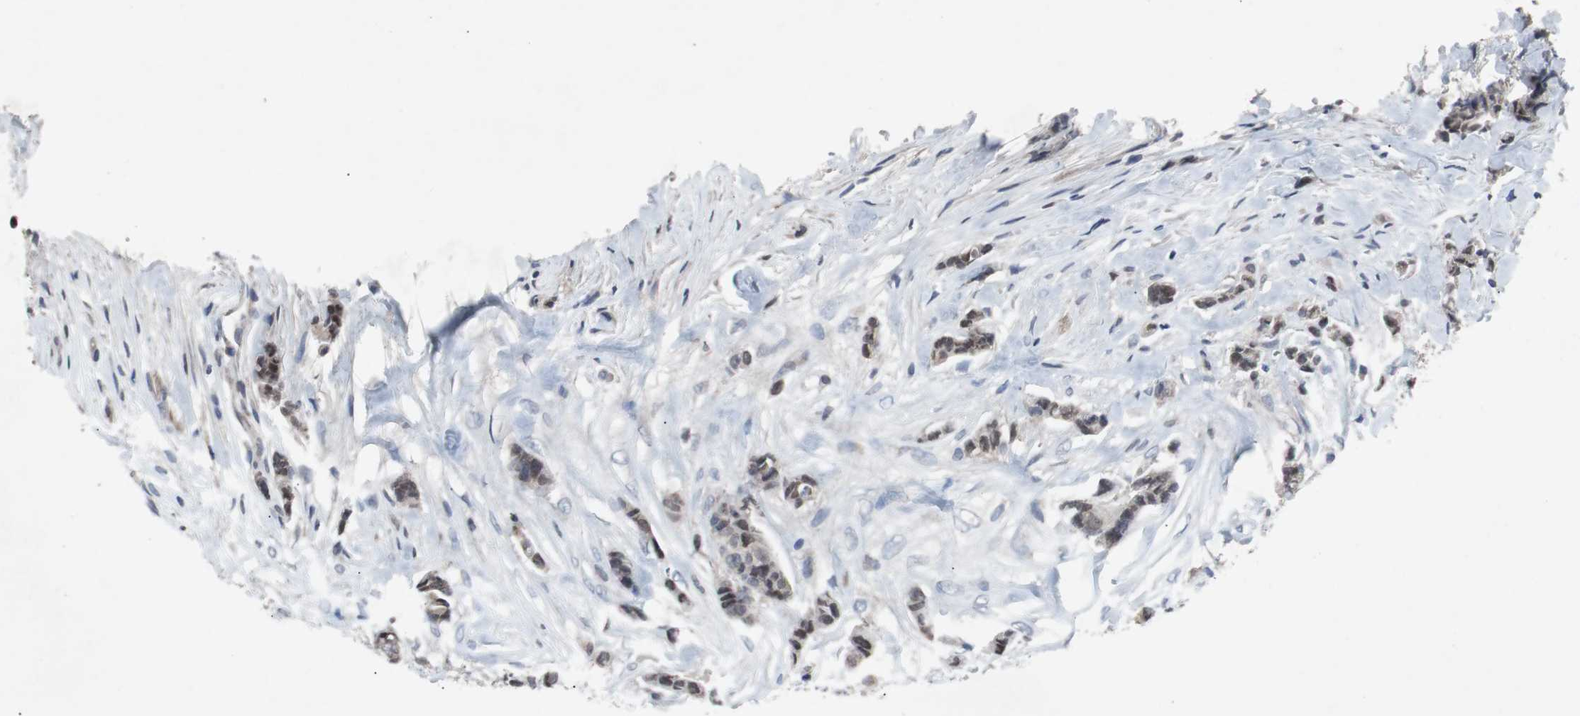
{"staining": {"intensity": "weak", "quantity": ">75%", "location": "cytoplasmic/membranous,nuclear"}, "tissue": "breast cancer", "cell_type": "Tumor cells", "image_type": "cancer", "snomed": [{"axis": "morphology", "description": "Duct carcinoma"}, {"axis": "topography", "description": "Breast"}], "caption": "Immunohistochemical staining of breast cancer (invasive ductal carcinoma) shows weak cytoplasmic/membranous and nuclear protein staining in approximately >75% of tumor cells. (DAB (3,3'-diaminobenzidine) = brown stain, brightfield microscopy at high magnification).", "gene": "RBM47", "patient": {"sex": "female", "age": 40}}